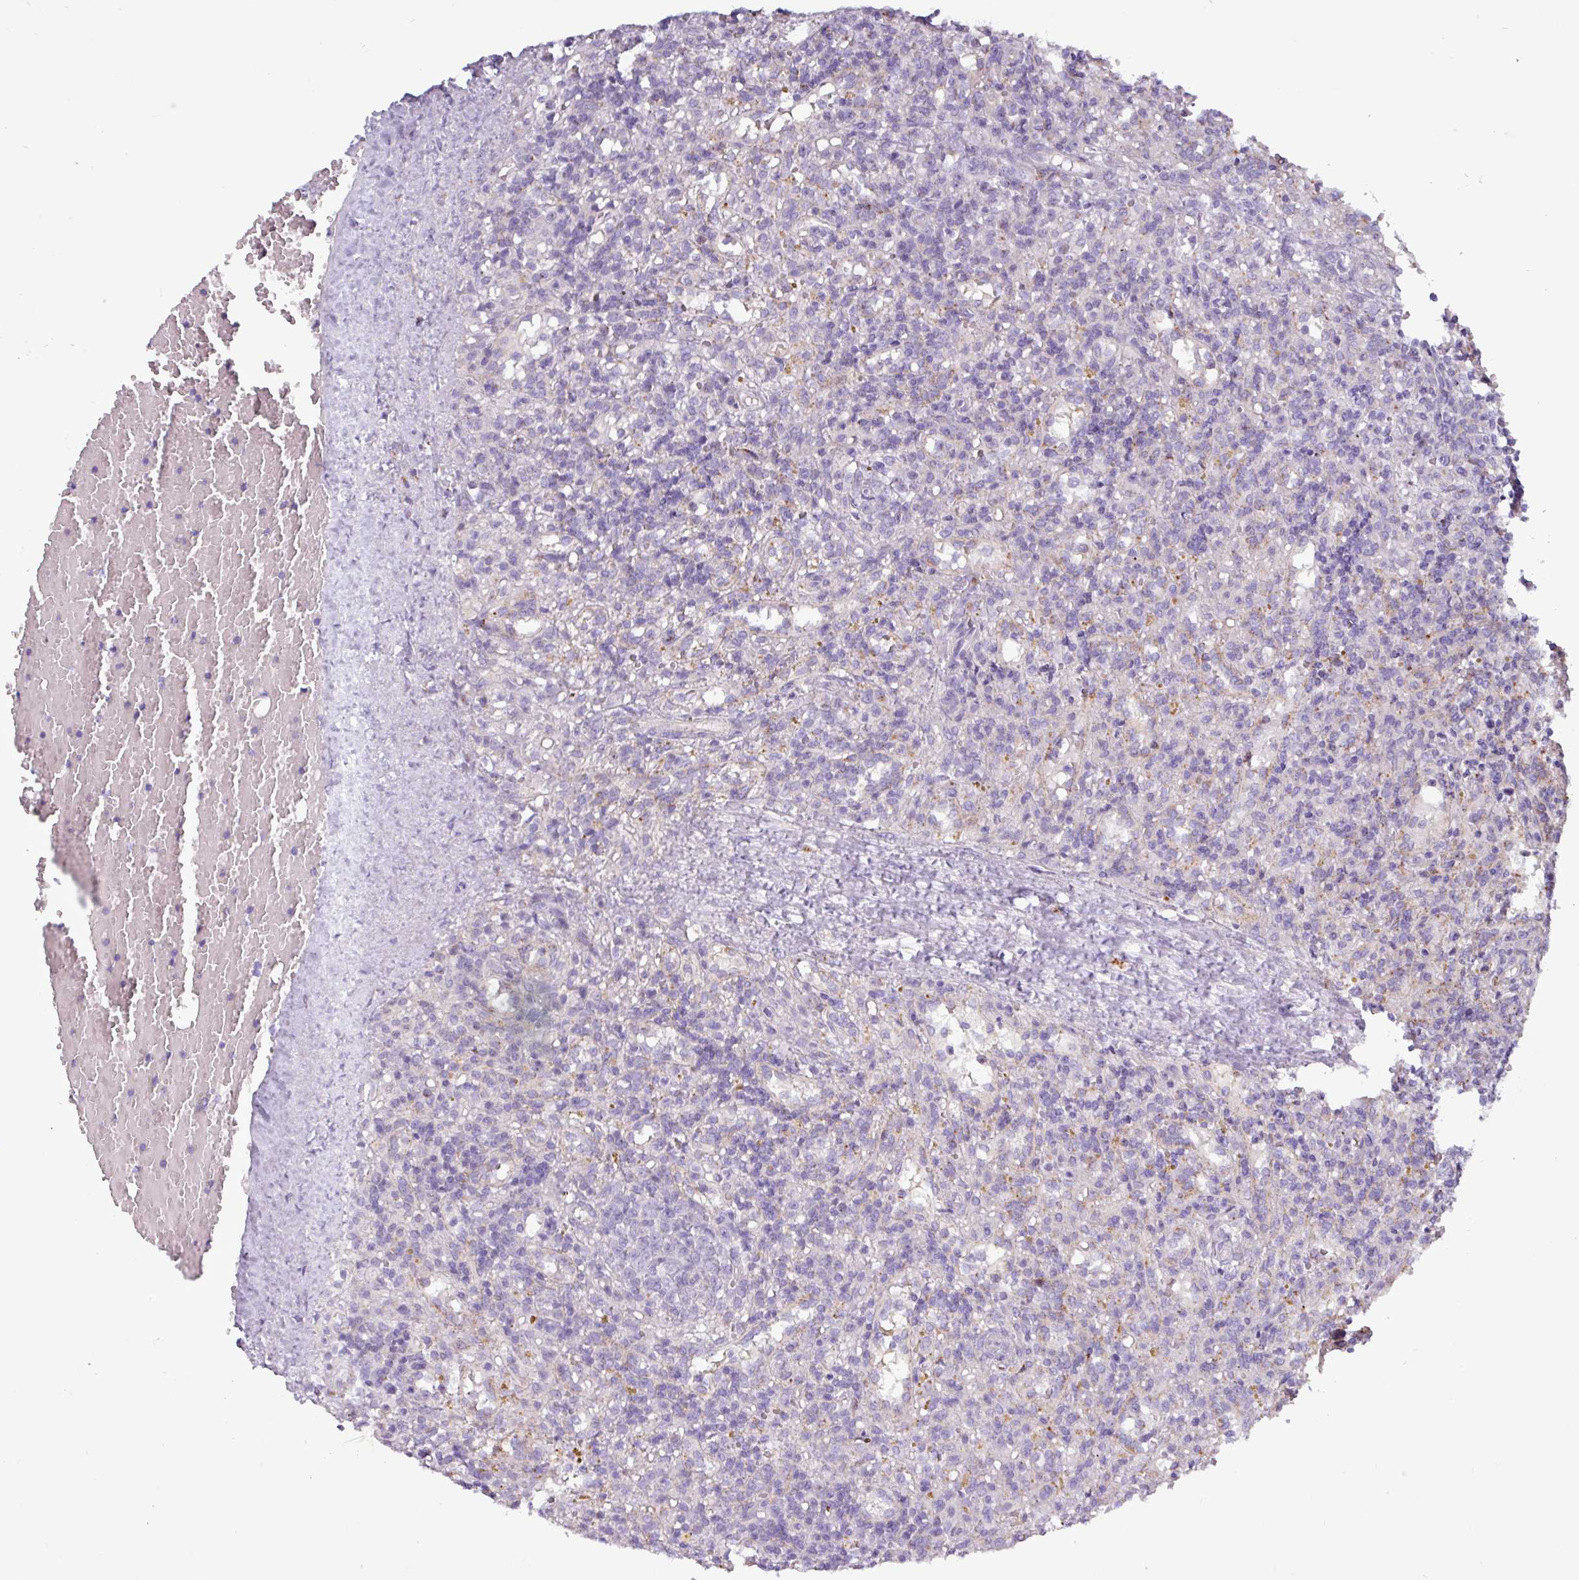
{"staining": {"intensity": "negative", "quantity": "none", "location": "none"}, "tissue": "lymphoma", "cell_type": "Tumor cells", "image_type": "cancer", "snomed": [{"axis": "morphology", "description": "Malignant lymphoma, non-Hodgkin's type, Low grade"}, {"axis": "topography", "description": "Spleen"}], "caption": "IHC image of malignant lymphoma, non-Hodgkin's type (low-grade) stained for a protein (brown), which demonstrates no expression in tumor cells.", "gene": "AMIGO2", "patient": {"sex": "male", "age": 67}}